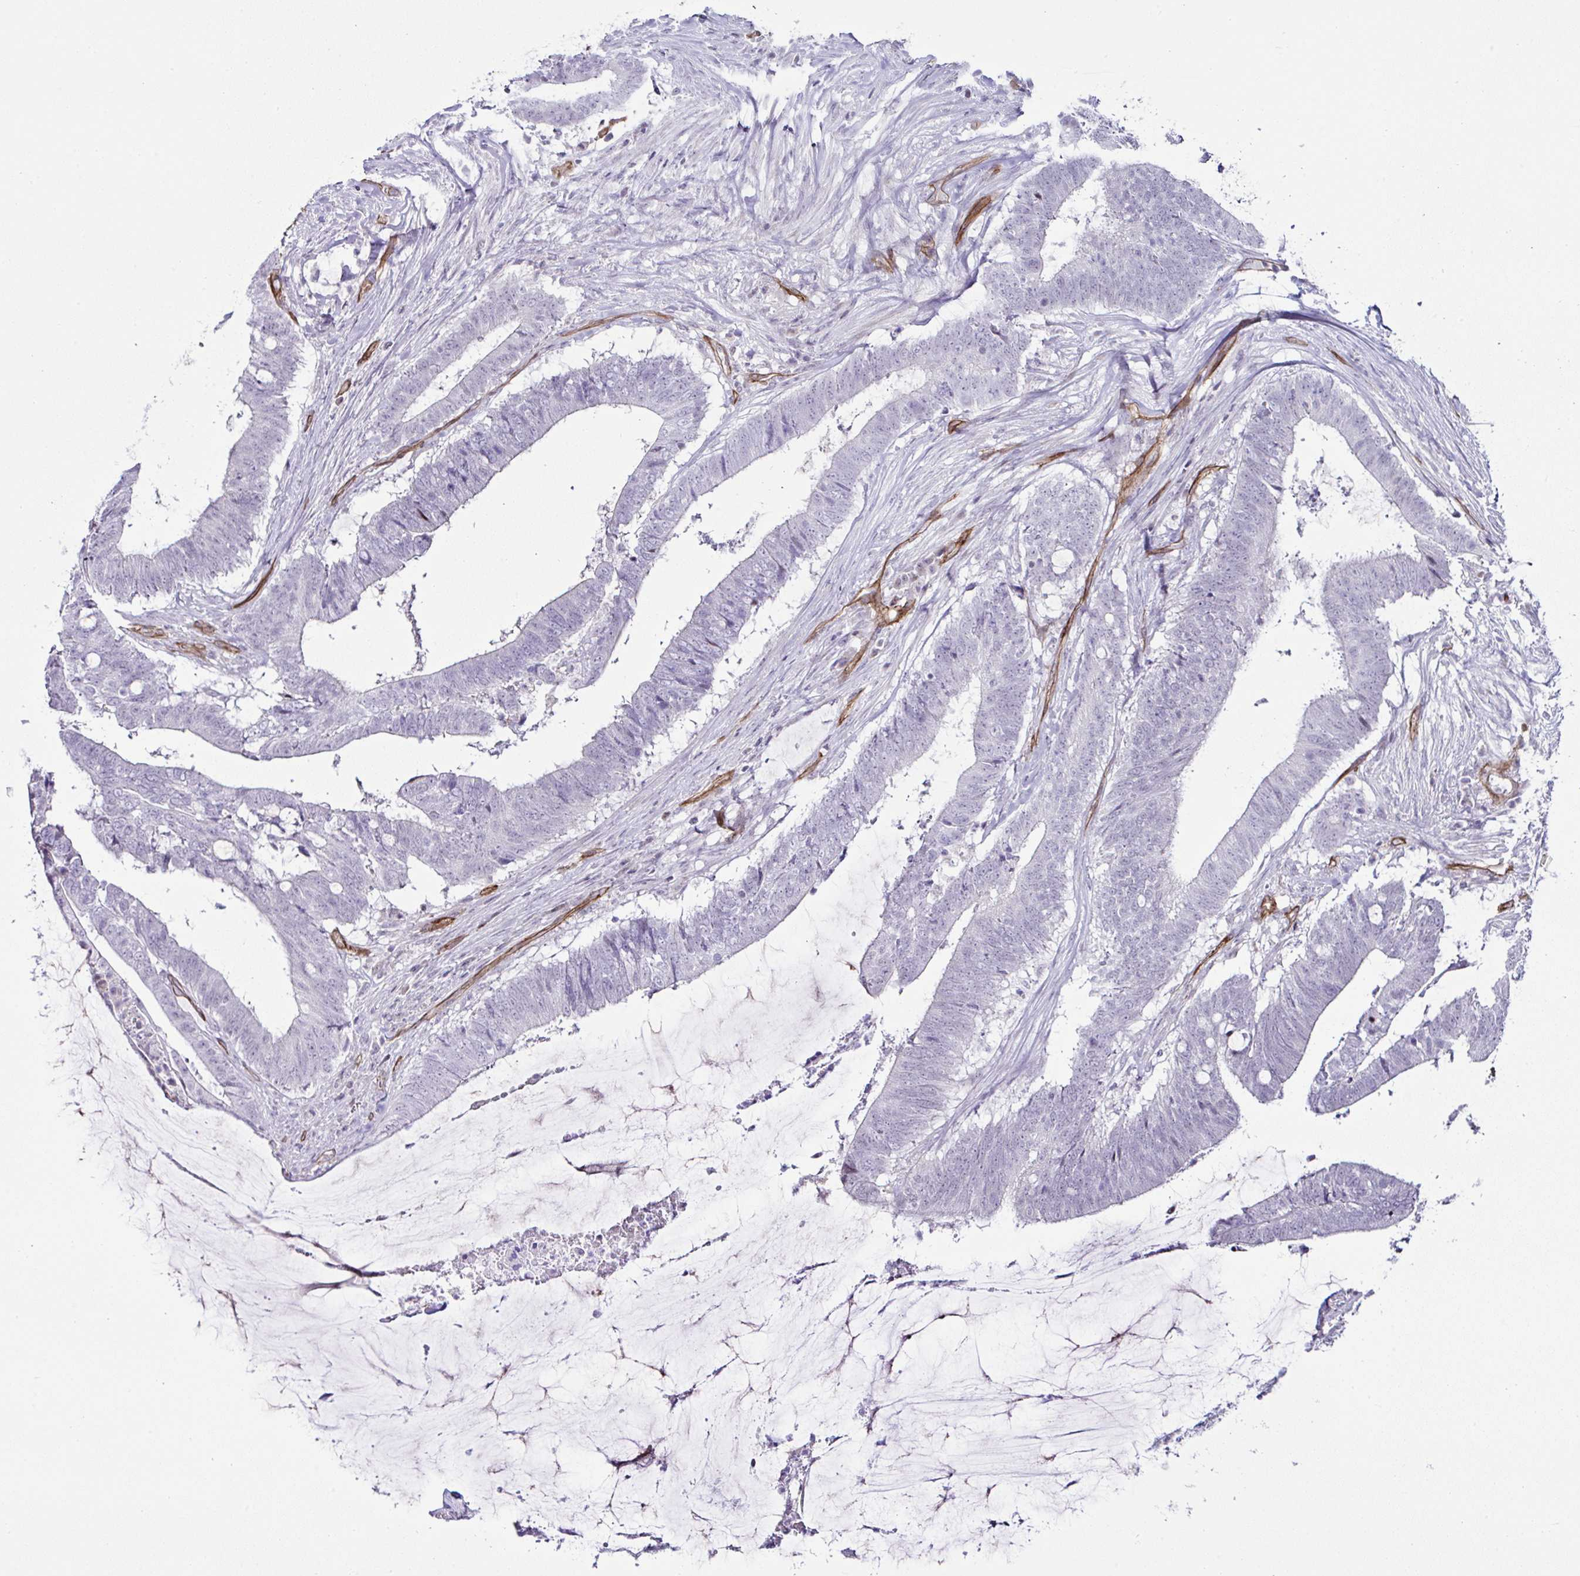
{"staining": {"intensity": "negative", "quantity": "none", "location": "none"}, "tissue": "colorectal cancer", "cell_type": "Tumor cells", "image_type": "cancer", "snomed": [{"axis": "morphology", "description": "Adenocarcinoma, NOS"}, {"axis": "topography", "description": "Colon"}], "caption": "A histopathology image of human colorectal cancer is negative for staining in tumor cells.", "gene": "FBXO34", "patient": {"sex": "female", "age": 43}}